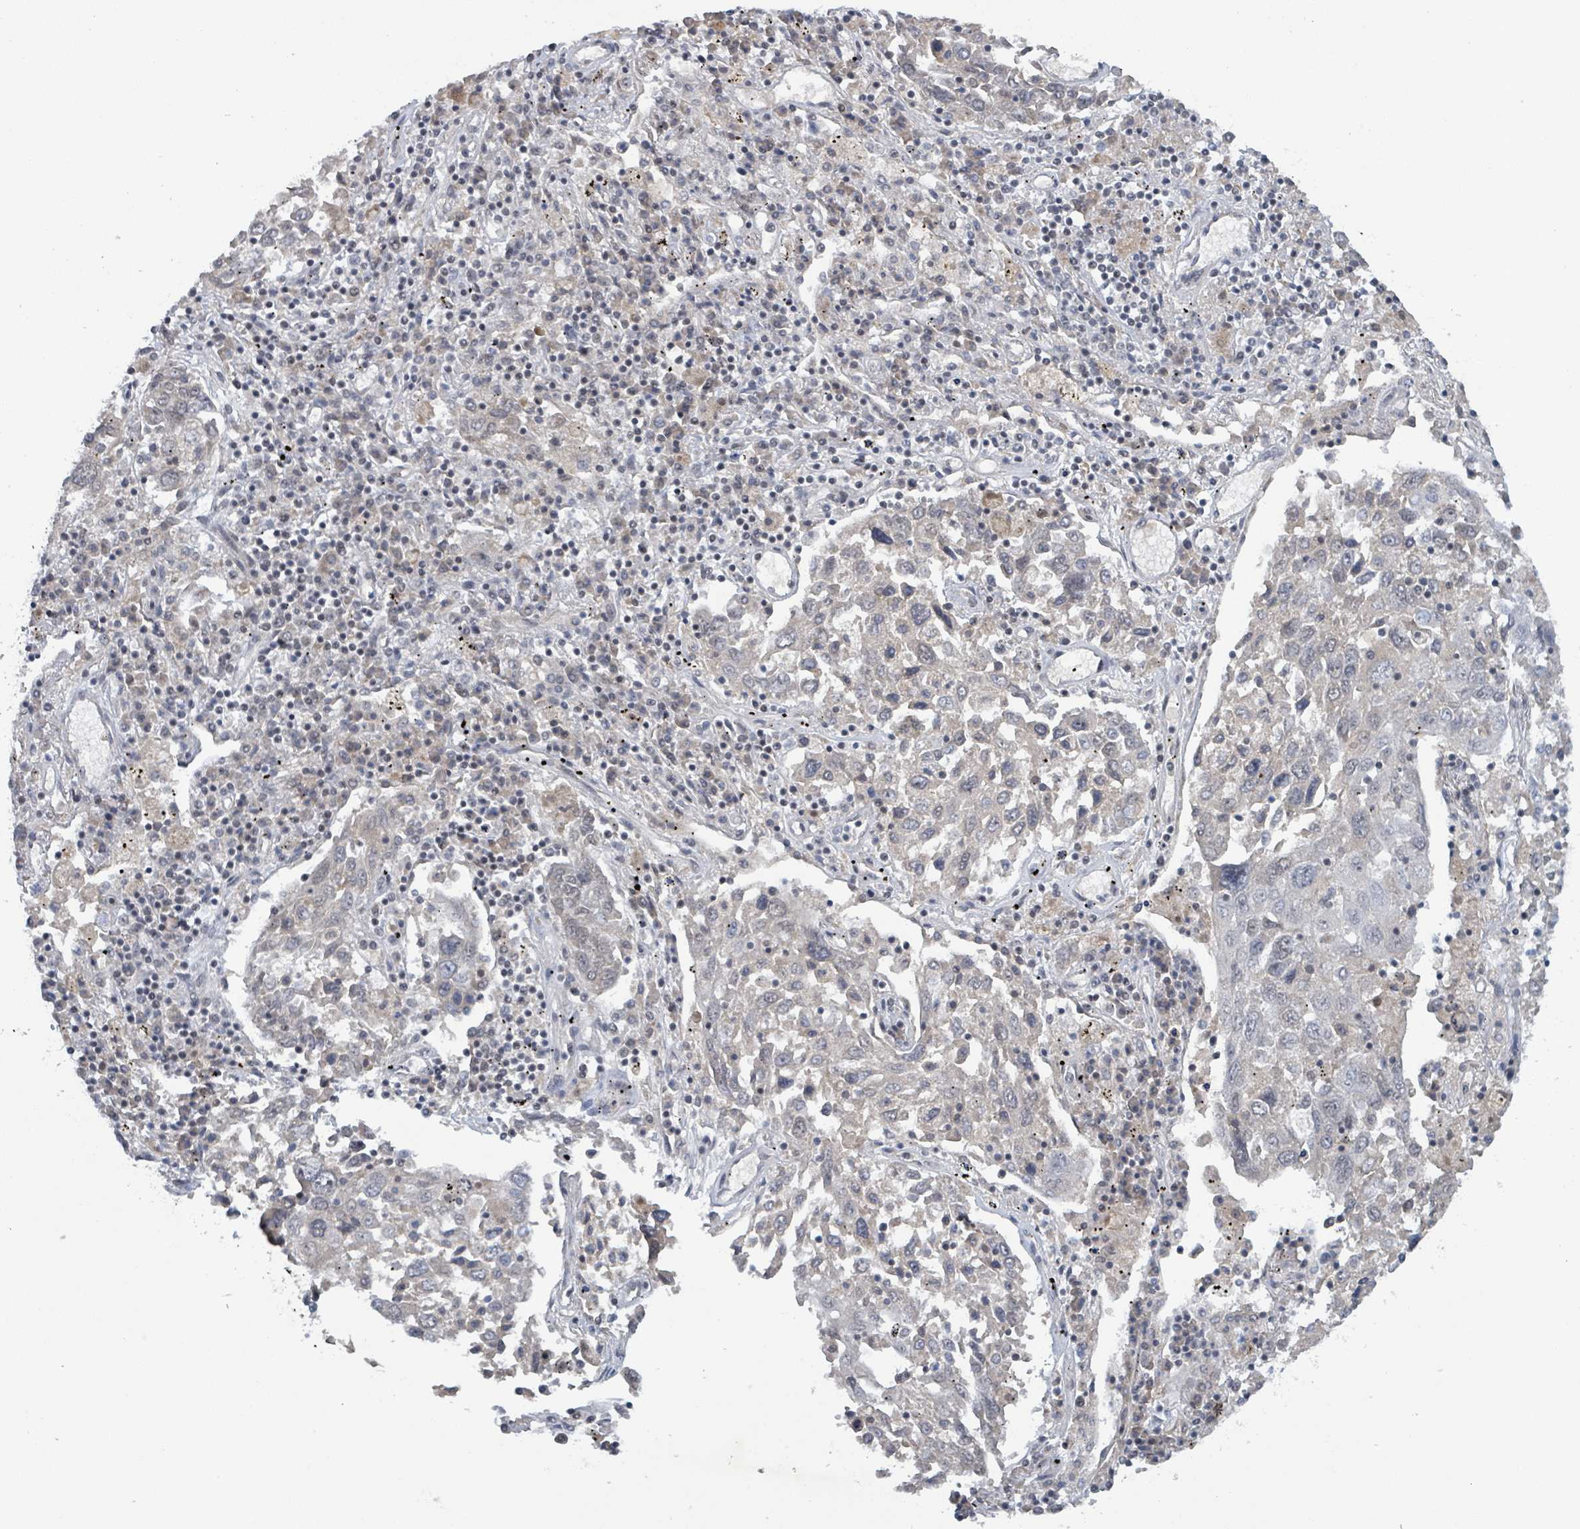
{"staining": {"intensity": "negative", "quantity": "none", "location": "none"}, "tissue": "lung cancer", "cell_type": "Tumor cells", "image_type": "cancer", "snomed": [{"axis": "morphology", "description": "Squamous cell carcinoma, NOS"}, {"axis": "topography", "description": "Lung"}], "caption": "Immunohistochemical staining of lung squamous cell carcinoma exhibits no significant expression in tumor cells.", "gene": "BANP", "patient": {"sex": "male", "age": 65}}